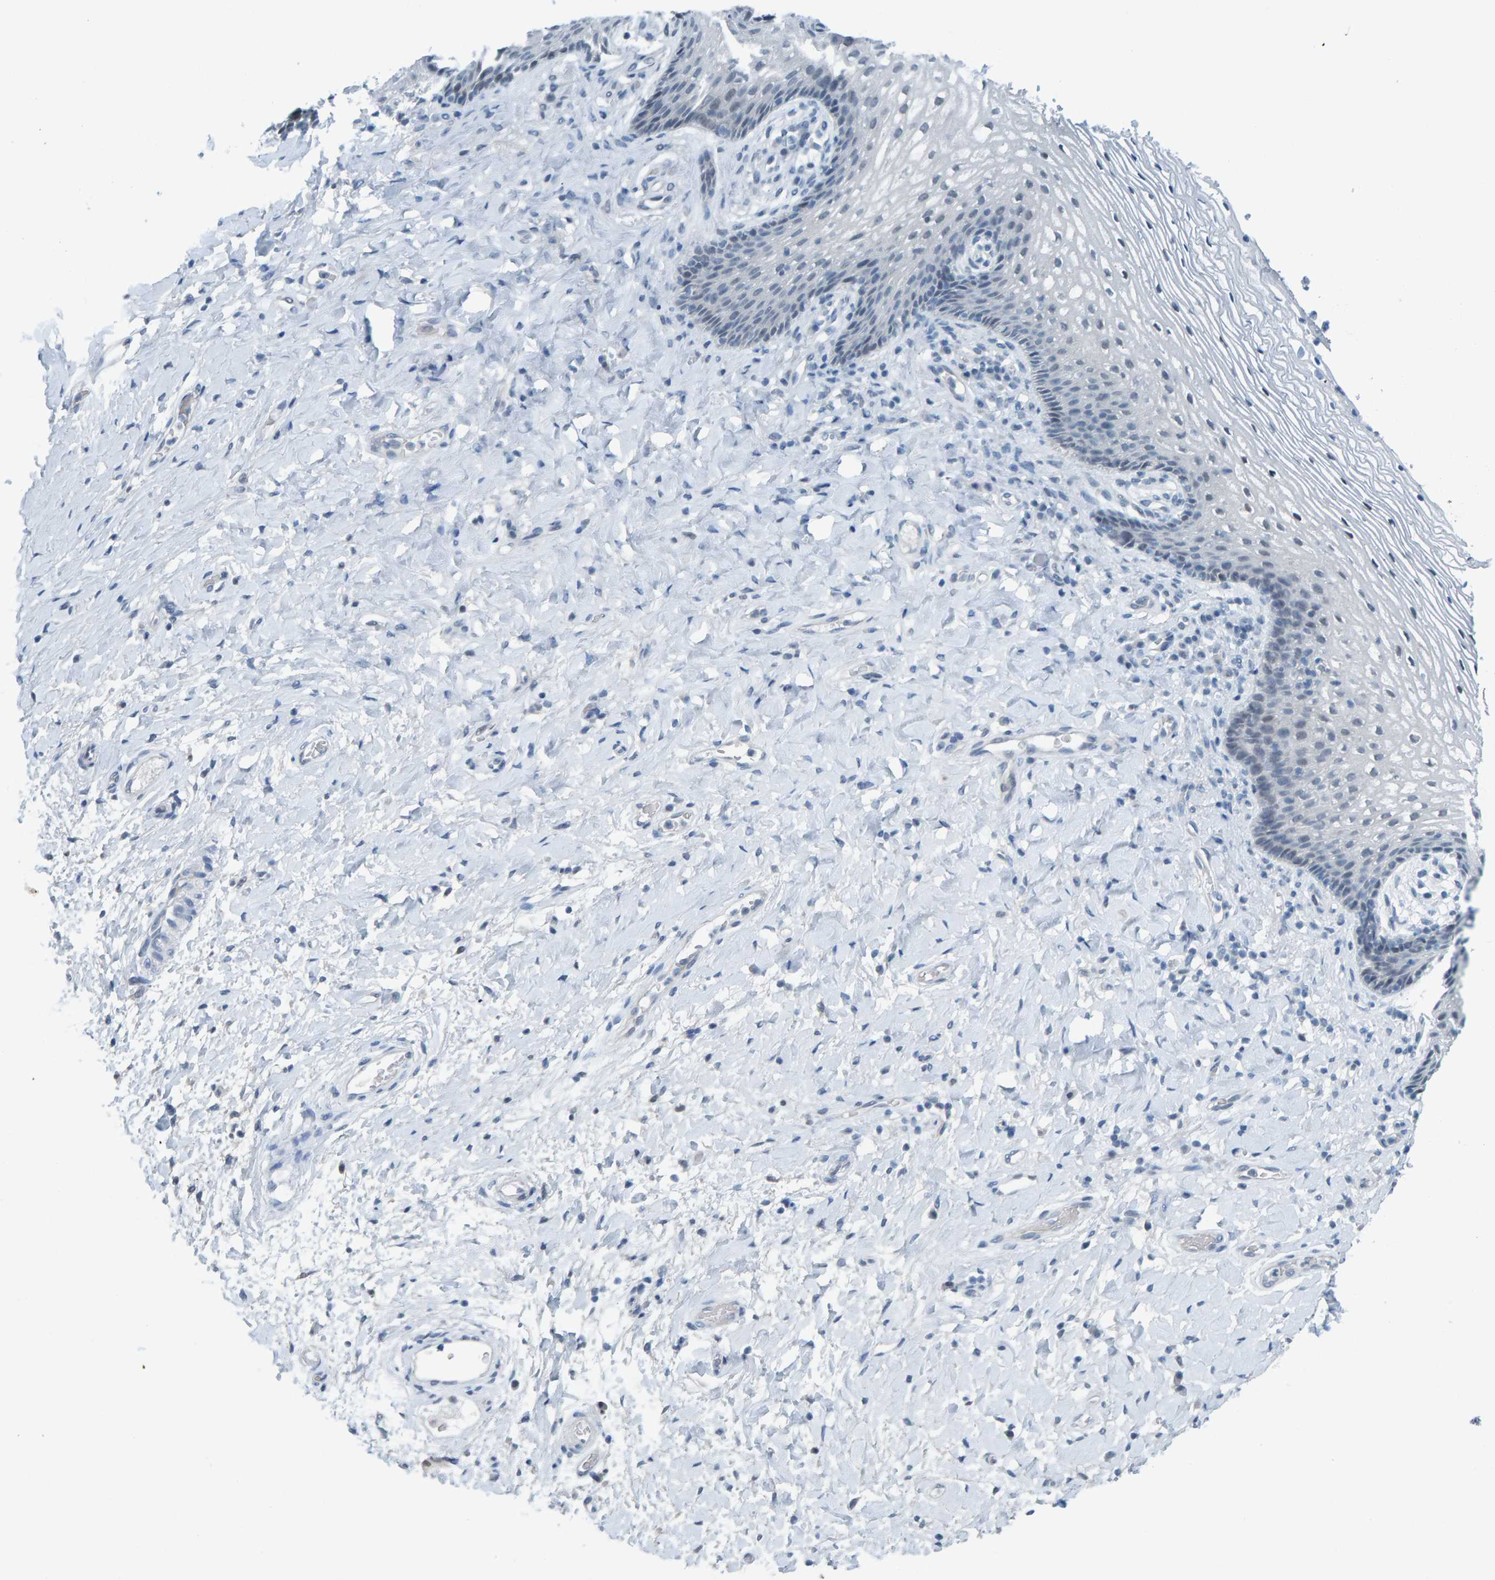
{"staining": {"intensity": "negative", "quantity": "none", "location": "none"}, "tissue": "vagina", "cell_type": "Squamous epithelial cells", "image_type": "normal", "snomed": [{"axis": "morphology", "description": "Normal tissue, NOS"}, {"axis": "topography", "description": "Vagina"}], "caption": "This is a image of immunohistochemistry staining of benign vagina, which shows no positivity in squamous epithelial cells.", "gene": "CNP", "patient": {"sex": "female", "age": 60}}